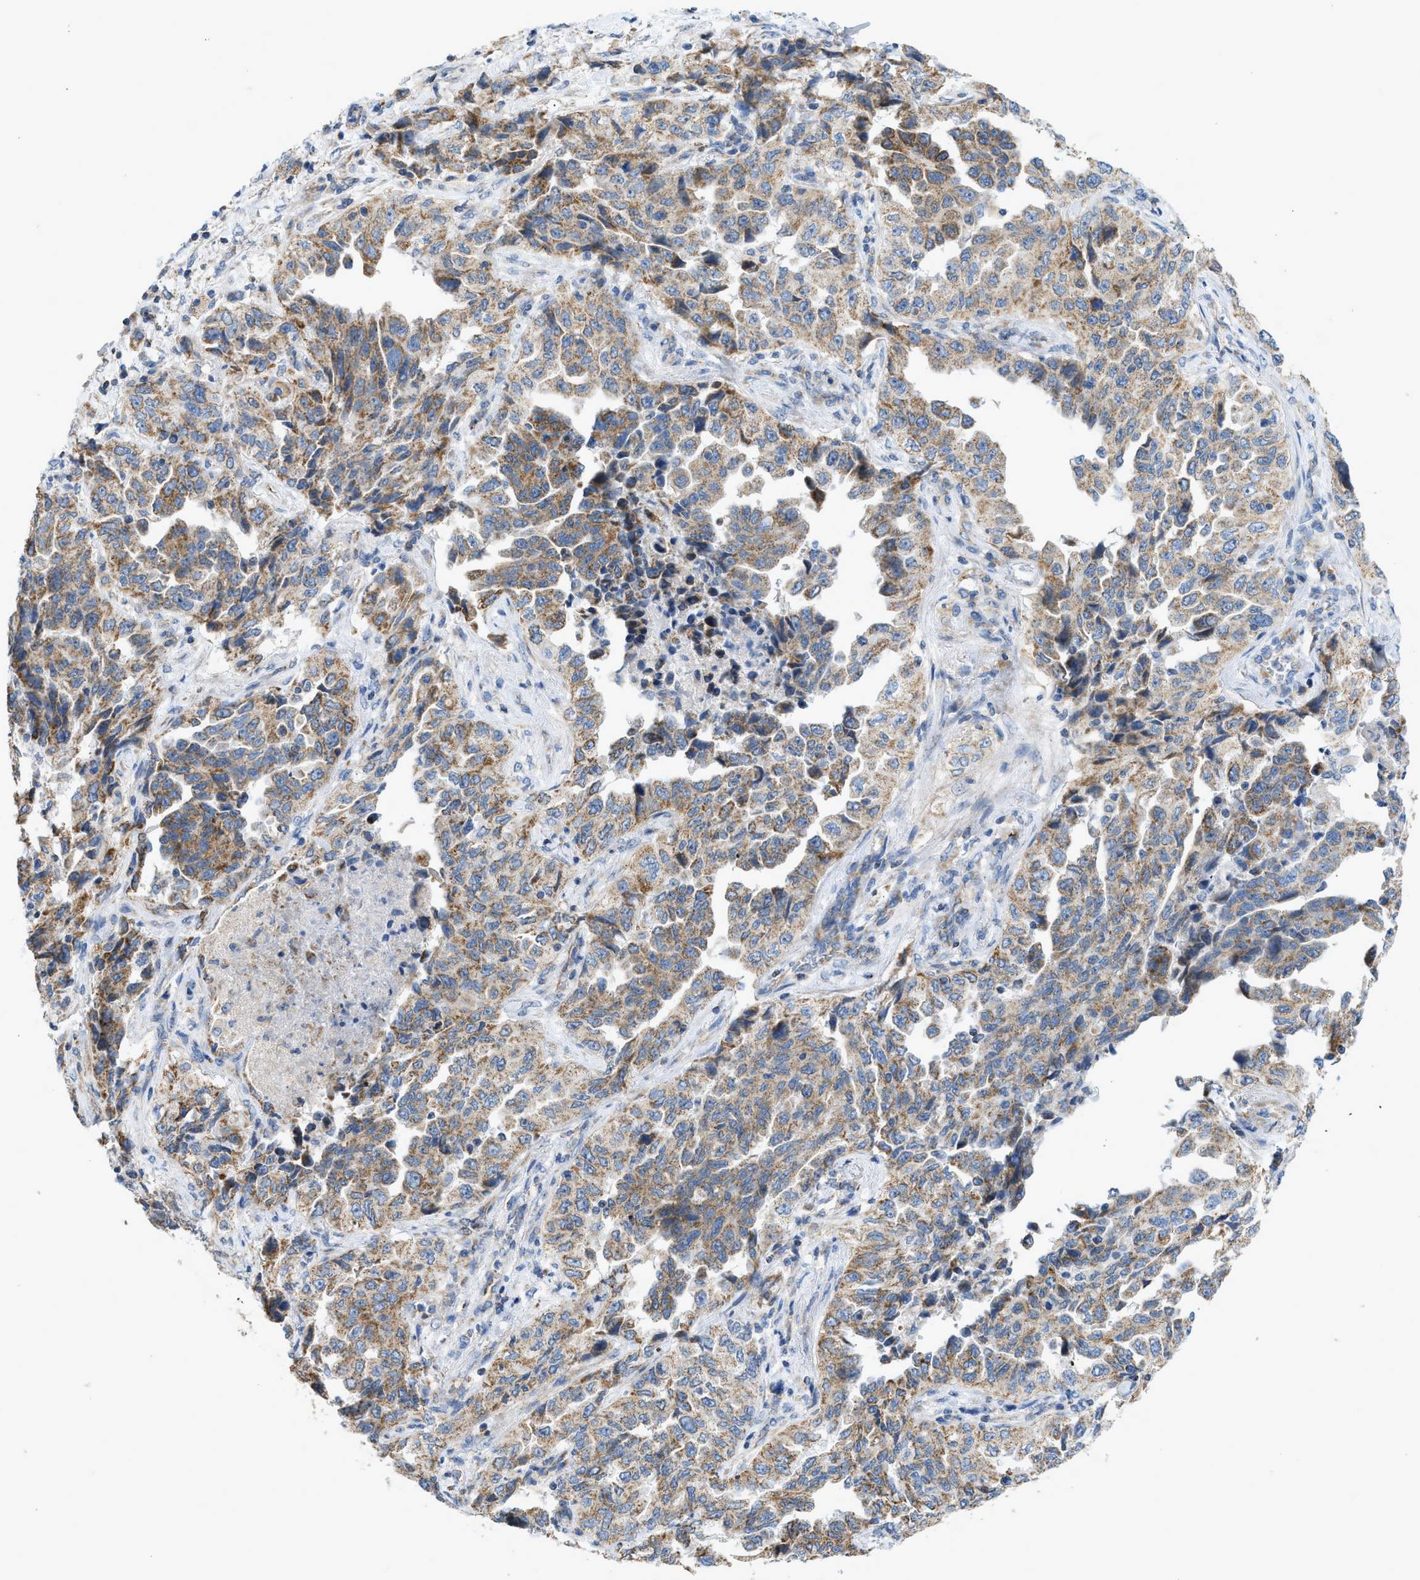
{"staining": {"intensity": "moderate", "quantity": ">75%", "location": "cytoplasmic/membranous"}, "tissue": "lung cancer", "cell_type": "Tumor cells", "image_type": "cancer", "snomed": [{"axis": "morphology", "description": "Adenocarcinoma, NOS"}, {"axis": "topography", "description": "Lung"}], "caption": "This micrograph displays adenocarcinoma (lung) stained with immunohistochemistry (IHC) to label a protein in brown. The cytoplasmic/membranous of tumor cells show moderate positivity for the protein. Nuclei are counter-stained blue.", "gene": "GOT2", "patient": {"sex": "female", "age": 51}}